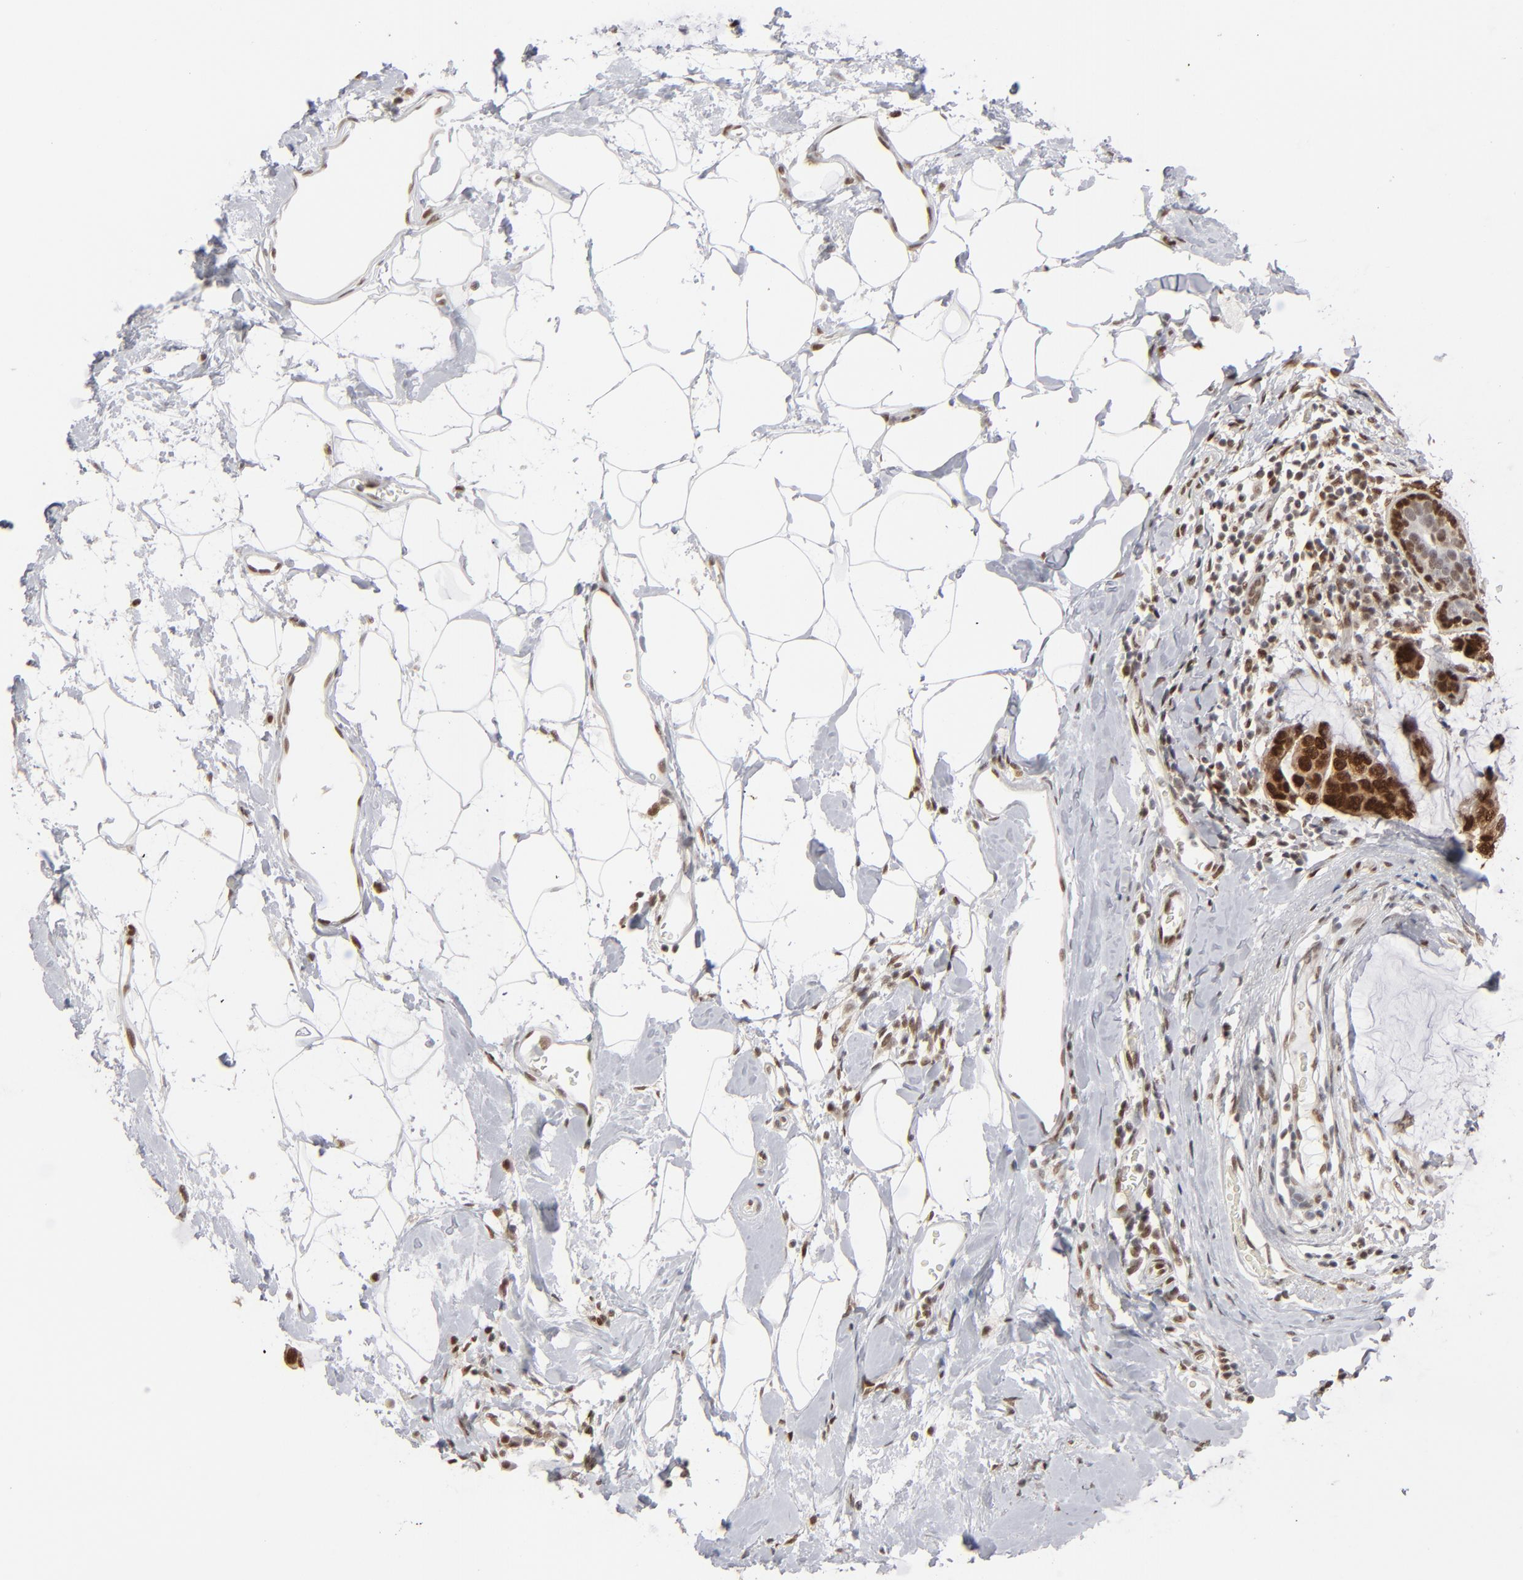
{"staining": {"intensity": "strong", "quantity": ">75%", "location": "cytoplasmic/membranous,nuclear"}, "tissue": "breast cancer", "cell_type": "Tumor cells", "image_type": "cancer", "snomed": [{"axis": "morphology", "description": "Normal tissue, NOS"}, {"axis": "morphology", "description": "Duct carcinoma"}, {"axis": "topography", "description": "Breast"}], "caption": "Human breast intraductal carcinoma stained for a protein (brown) demonstrates strong cytoplasmic/membranous and nuclear positive positivity in about >75% of tumor cells.", "gene": "IRF9", "patient": {"sex": "female", "age": 50}}